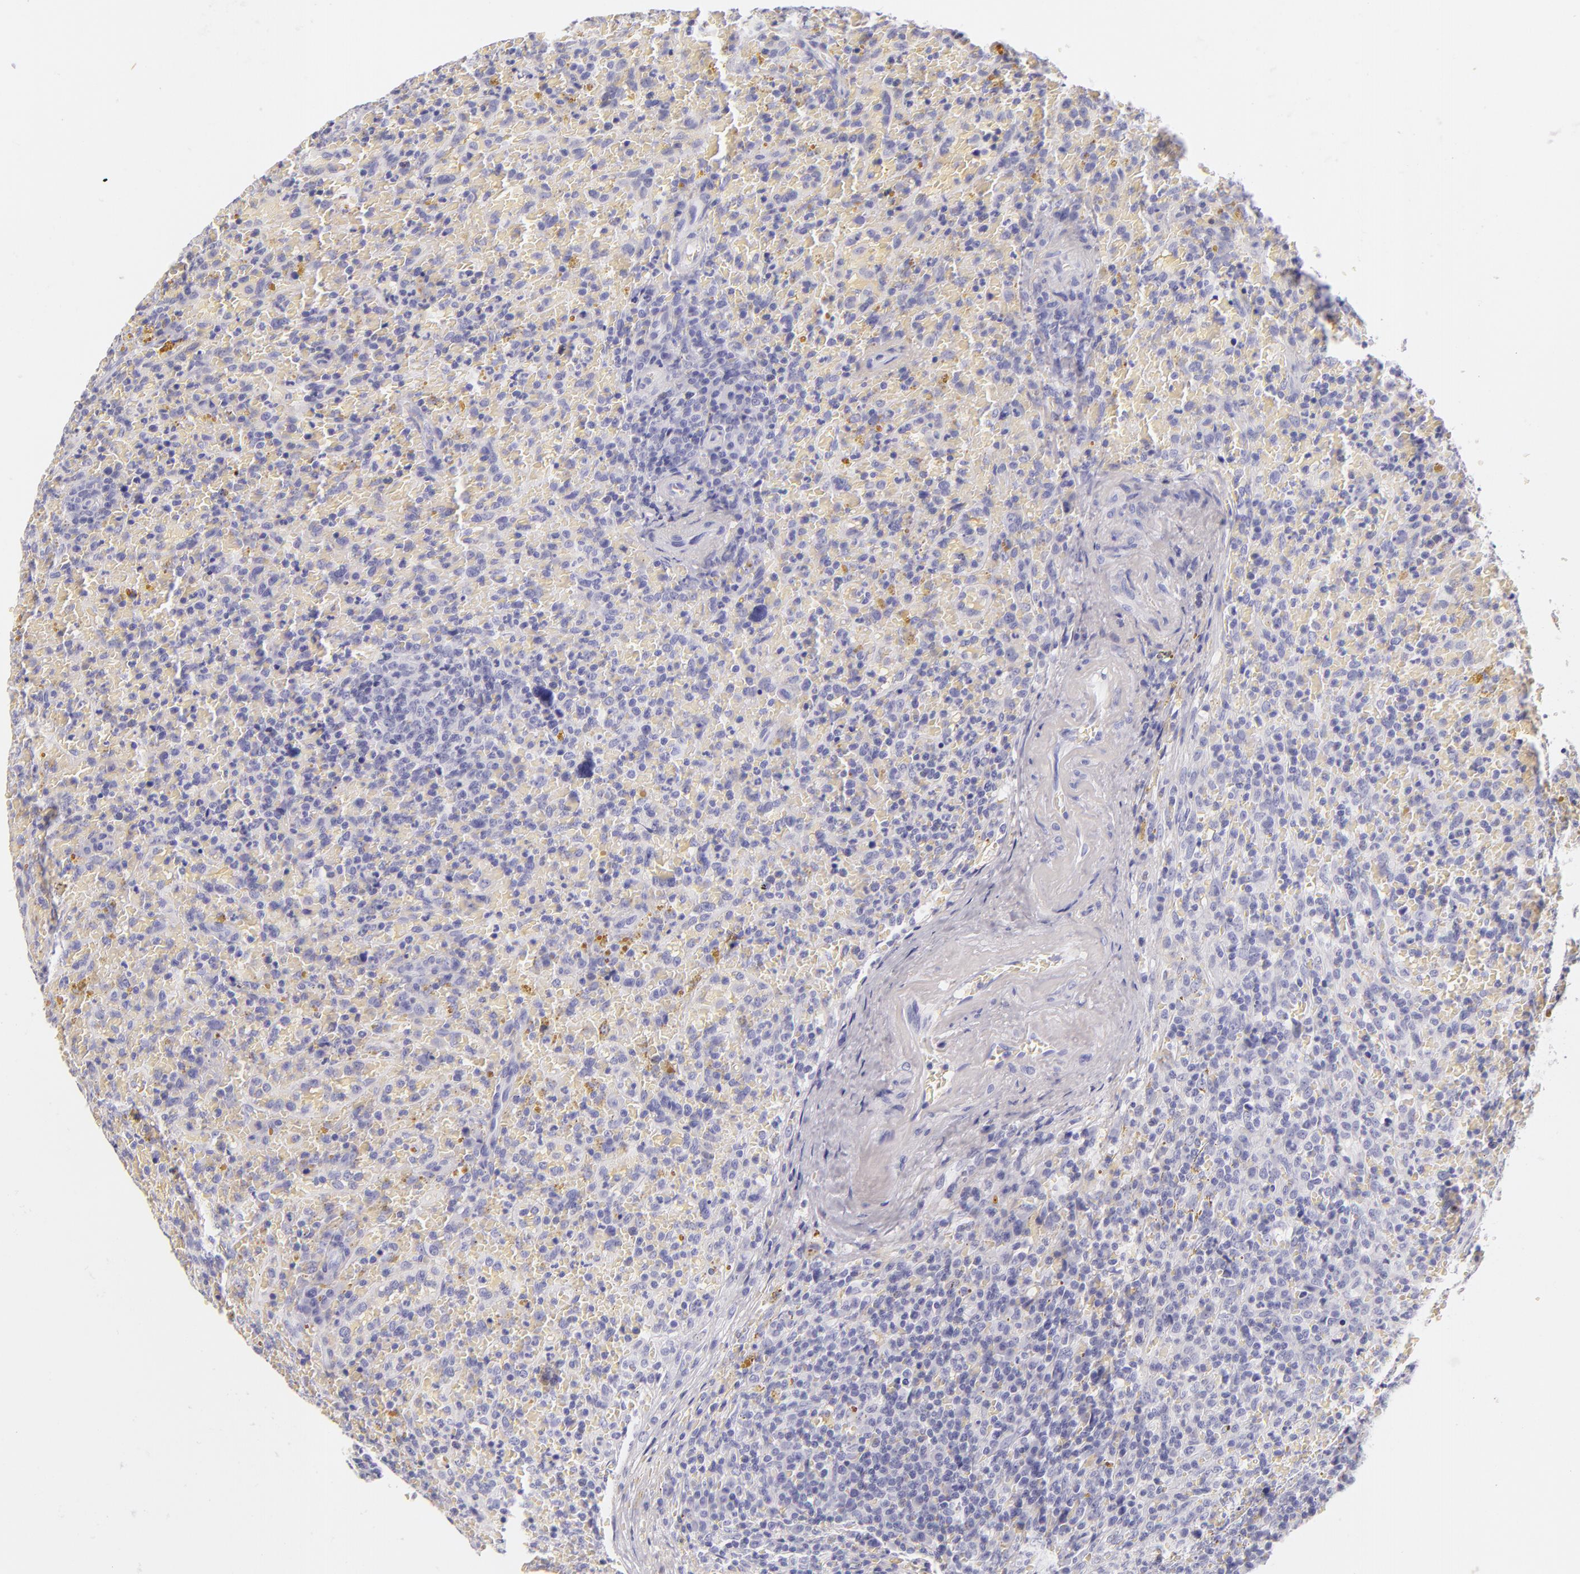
{"staining": {"intensity": "negative", "quantity": "none", "location": "none"}, "tissue": "lymphoma", "cell_type": "Tumor cells", "image_type": "cancer", "snomed": [{"axis": "morphology", "description": "Malignant lymphoma, non-Hodgkin's type, High grade"}, {"axis": "topography", "description": "Spleen"}, {"axis": "topography", "description": "Lymph node"}], "caption": "High-grade malignant lymphoma, non-Hodgkin's type was stained to show a protein in brown. There is no significant expression in tumor cells. The staining is performed using DAB brown chromogen with nuclei counter-stained in using hematoxylin.", "gene": "INA", "patient": {"sex": "female", "age": 70}}